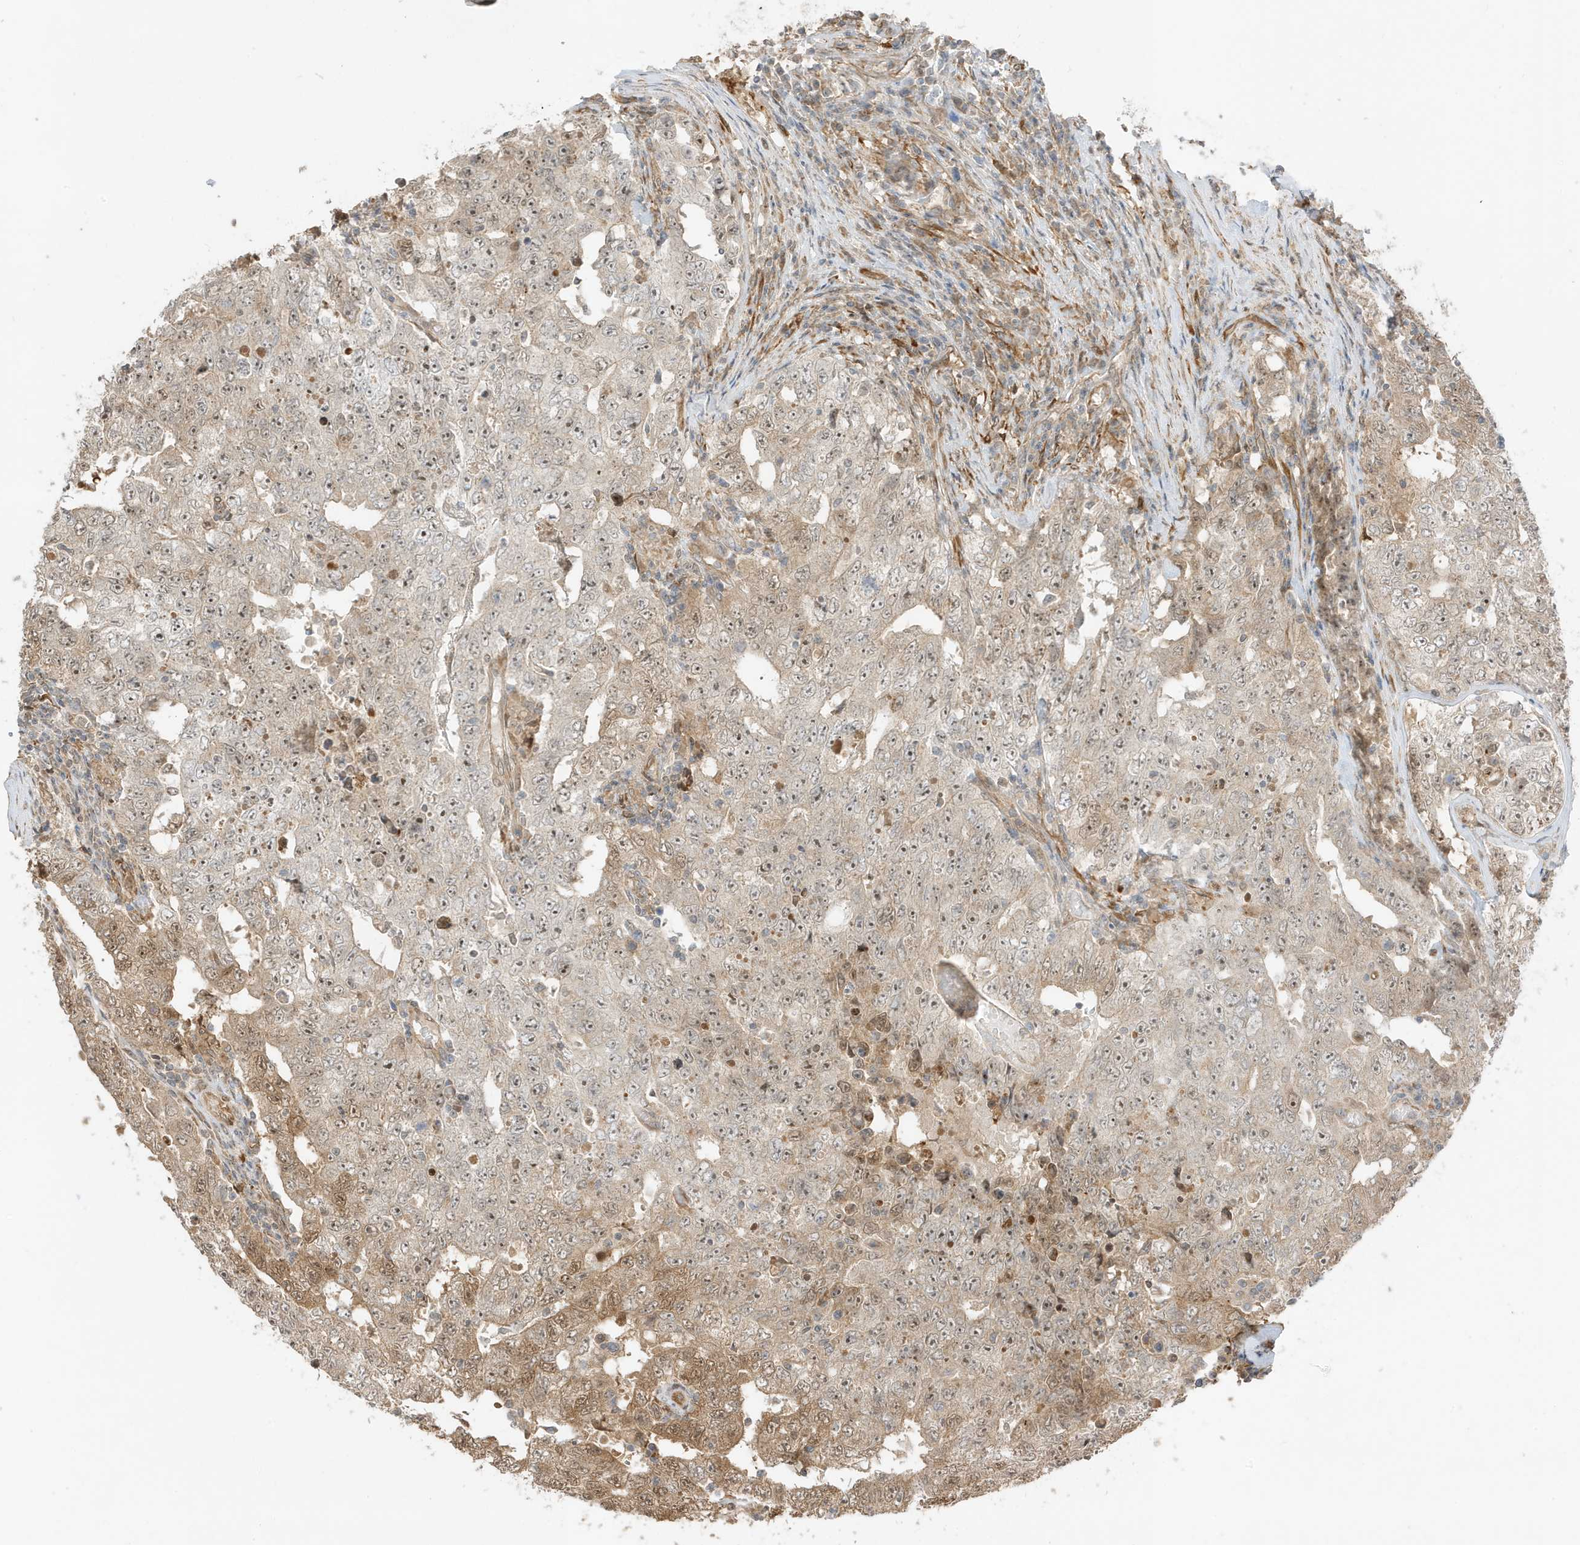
{"staining": {"intensity": "moderate", "quantity": "<25%", "location": "cytoplasmic/membranous,nuclear"}, "tissue": "testis cancer", "cell_type": "Tumor cells", "image_type": "cancer", "snomed": [{"axis": "morphology", "description": "Carcinoma, Embryonal, NOS"}, {"axis": "topography", "description": "Testis"}], "caption": "Immunohistochemical staining of human testis cancer (embryonal carcinoma) exhibits moderate cytoplasmic/membranous and nuclear protein positivity in approximately <25% of tumor cells.", "gene": "ZBTB41", "patient": {"sex": "male", "age": 26}}